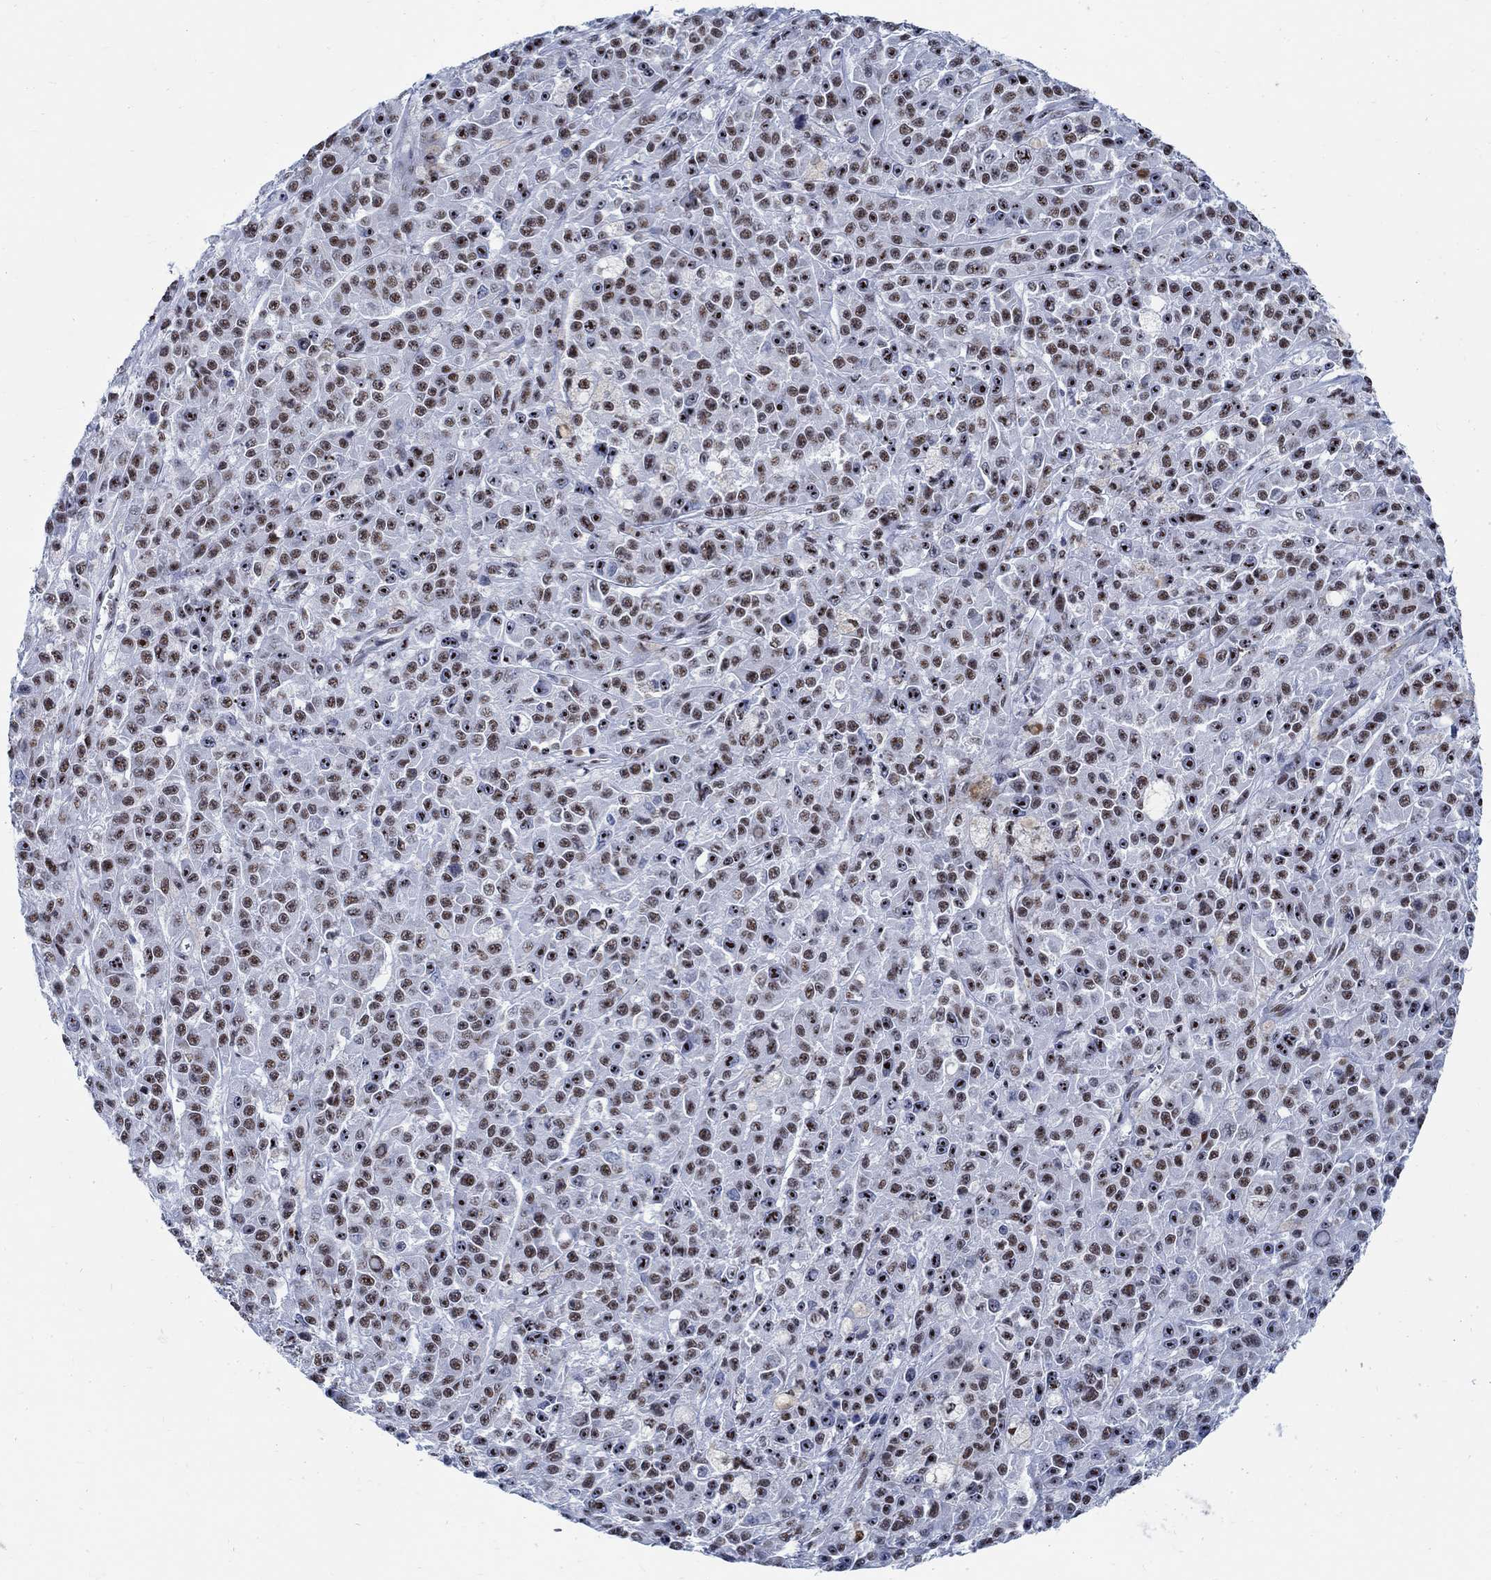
{"staining": {"intensity": "moderate", "quantity": "25%-75%", "location": "nuclear"}, "tissue": "melanoma", "cell_type": "Tumor cells", "image_type": "cancer", "snomed": [{"axis": "morphology", "description": "Malignant melanoma, NOS"}, {"axis": "topography", "description": "Skin"}], "caption": "Immunohistochemistry of melanoma shows medium levels of moderate nuclear expression in approximately 25%-75% of tumor cells. (IHC, brightfield microscopy, high magnification).", "gene": "DLK1", "patient": {"sex": "female", "age": 58}}